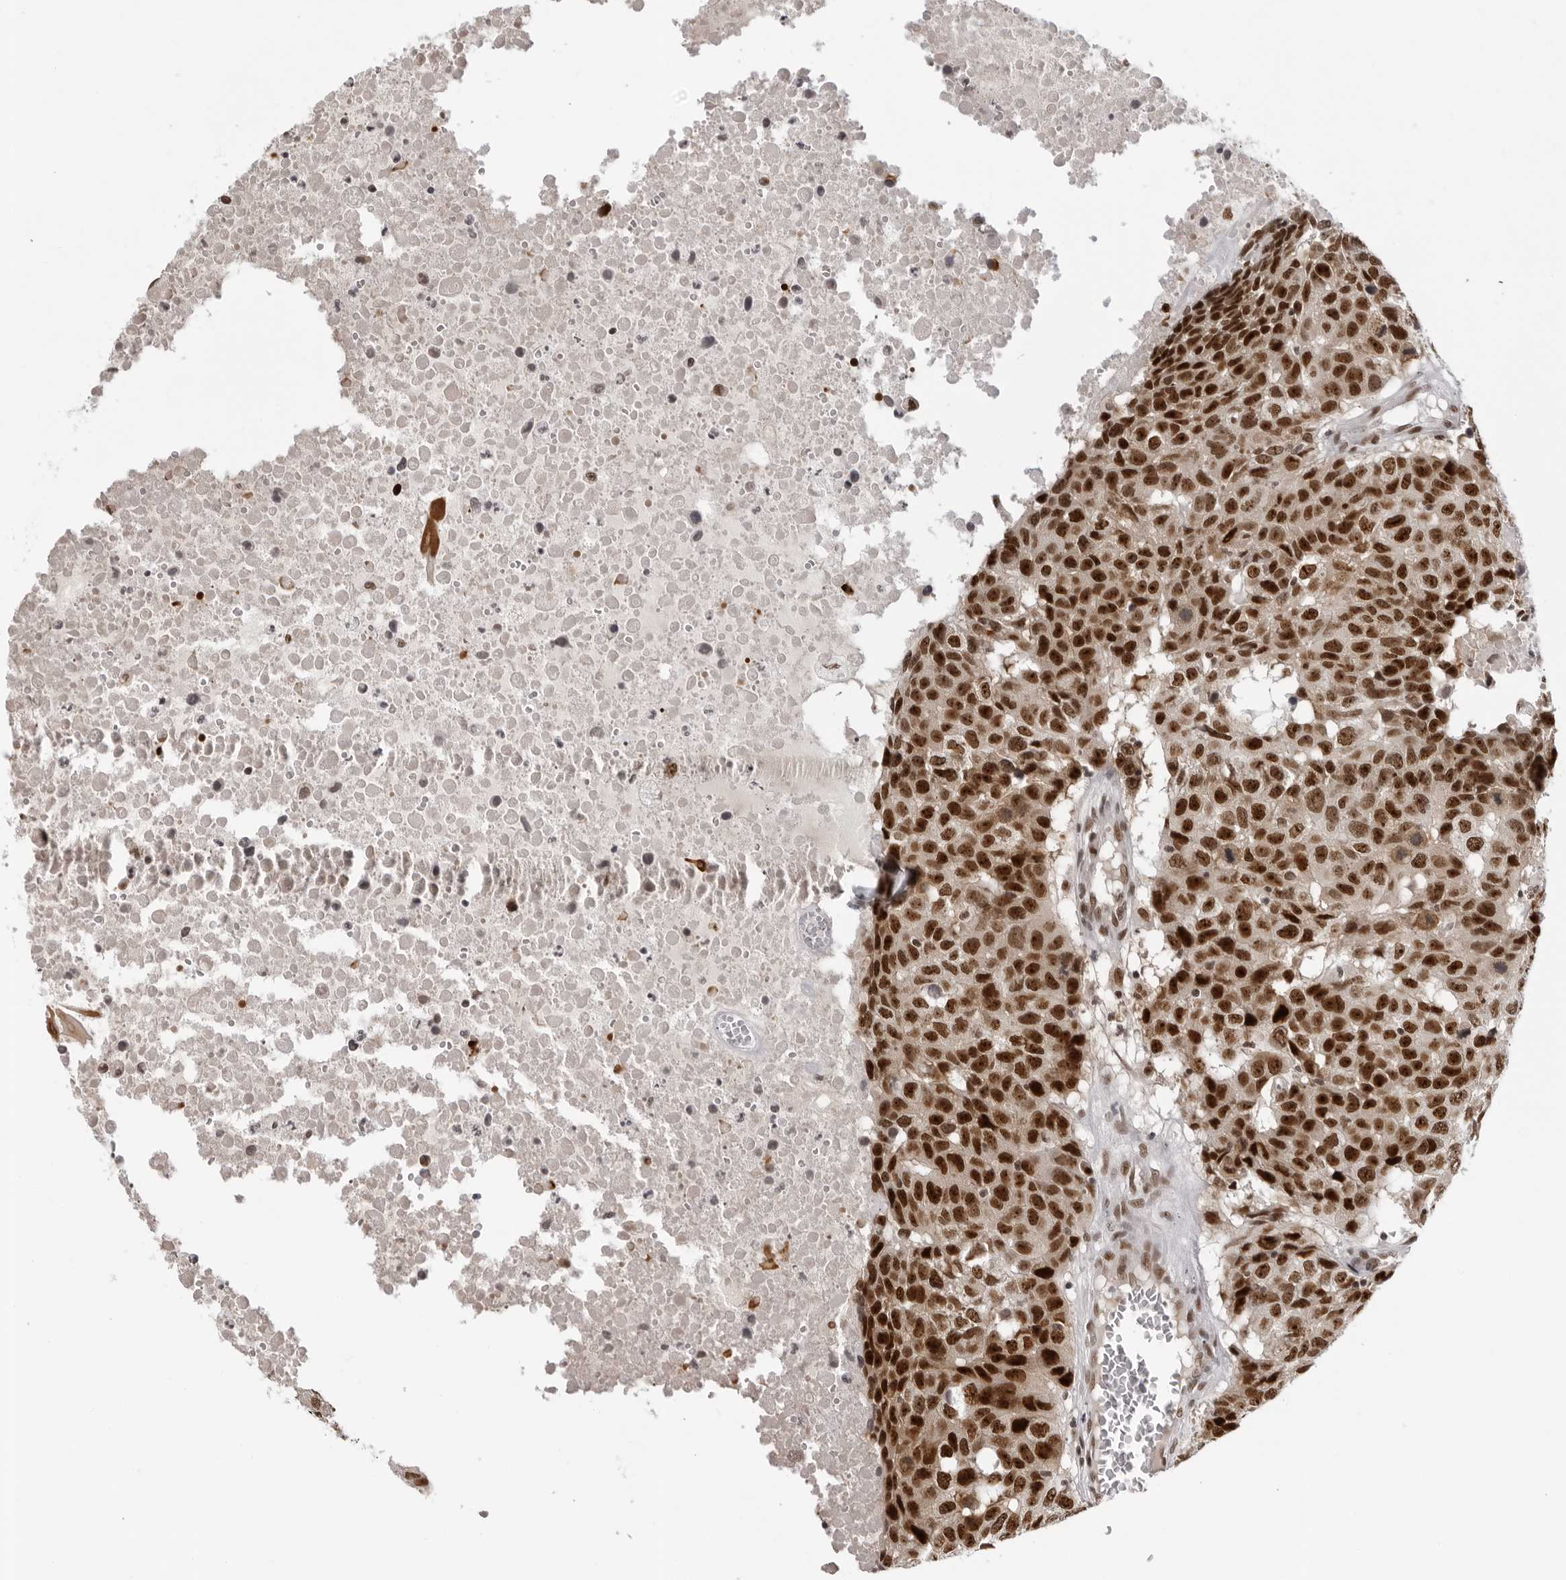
{"staining": {"intensity": "strong", "quantity": ">75%", "location": "nuclear"}, "tissue": "head and neck cancer", "cell_type": "Tumor cells", "image_type": "cancer", "snomed": [{"axis": "morphology", "description": "Squamous cell carcinoma, NOS"}, {"axis": "topography", "description": "Head-Neck"}], "caption": "This is an image of immunohistochemistry staining of head and neck squamous cell carcinoma, which shows strong staining in the nuclear of tumor cells.", "gene": "HEXIM2", "patient": {"sex": "male", "age": 66}}